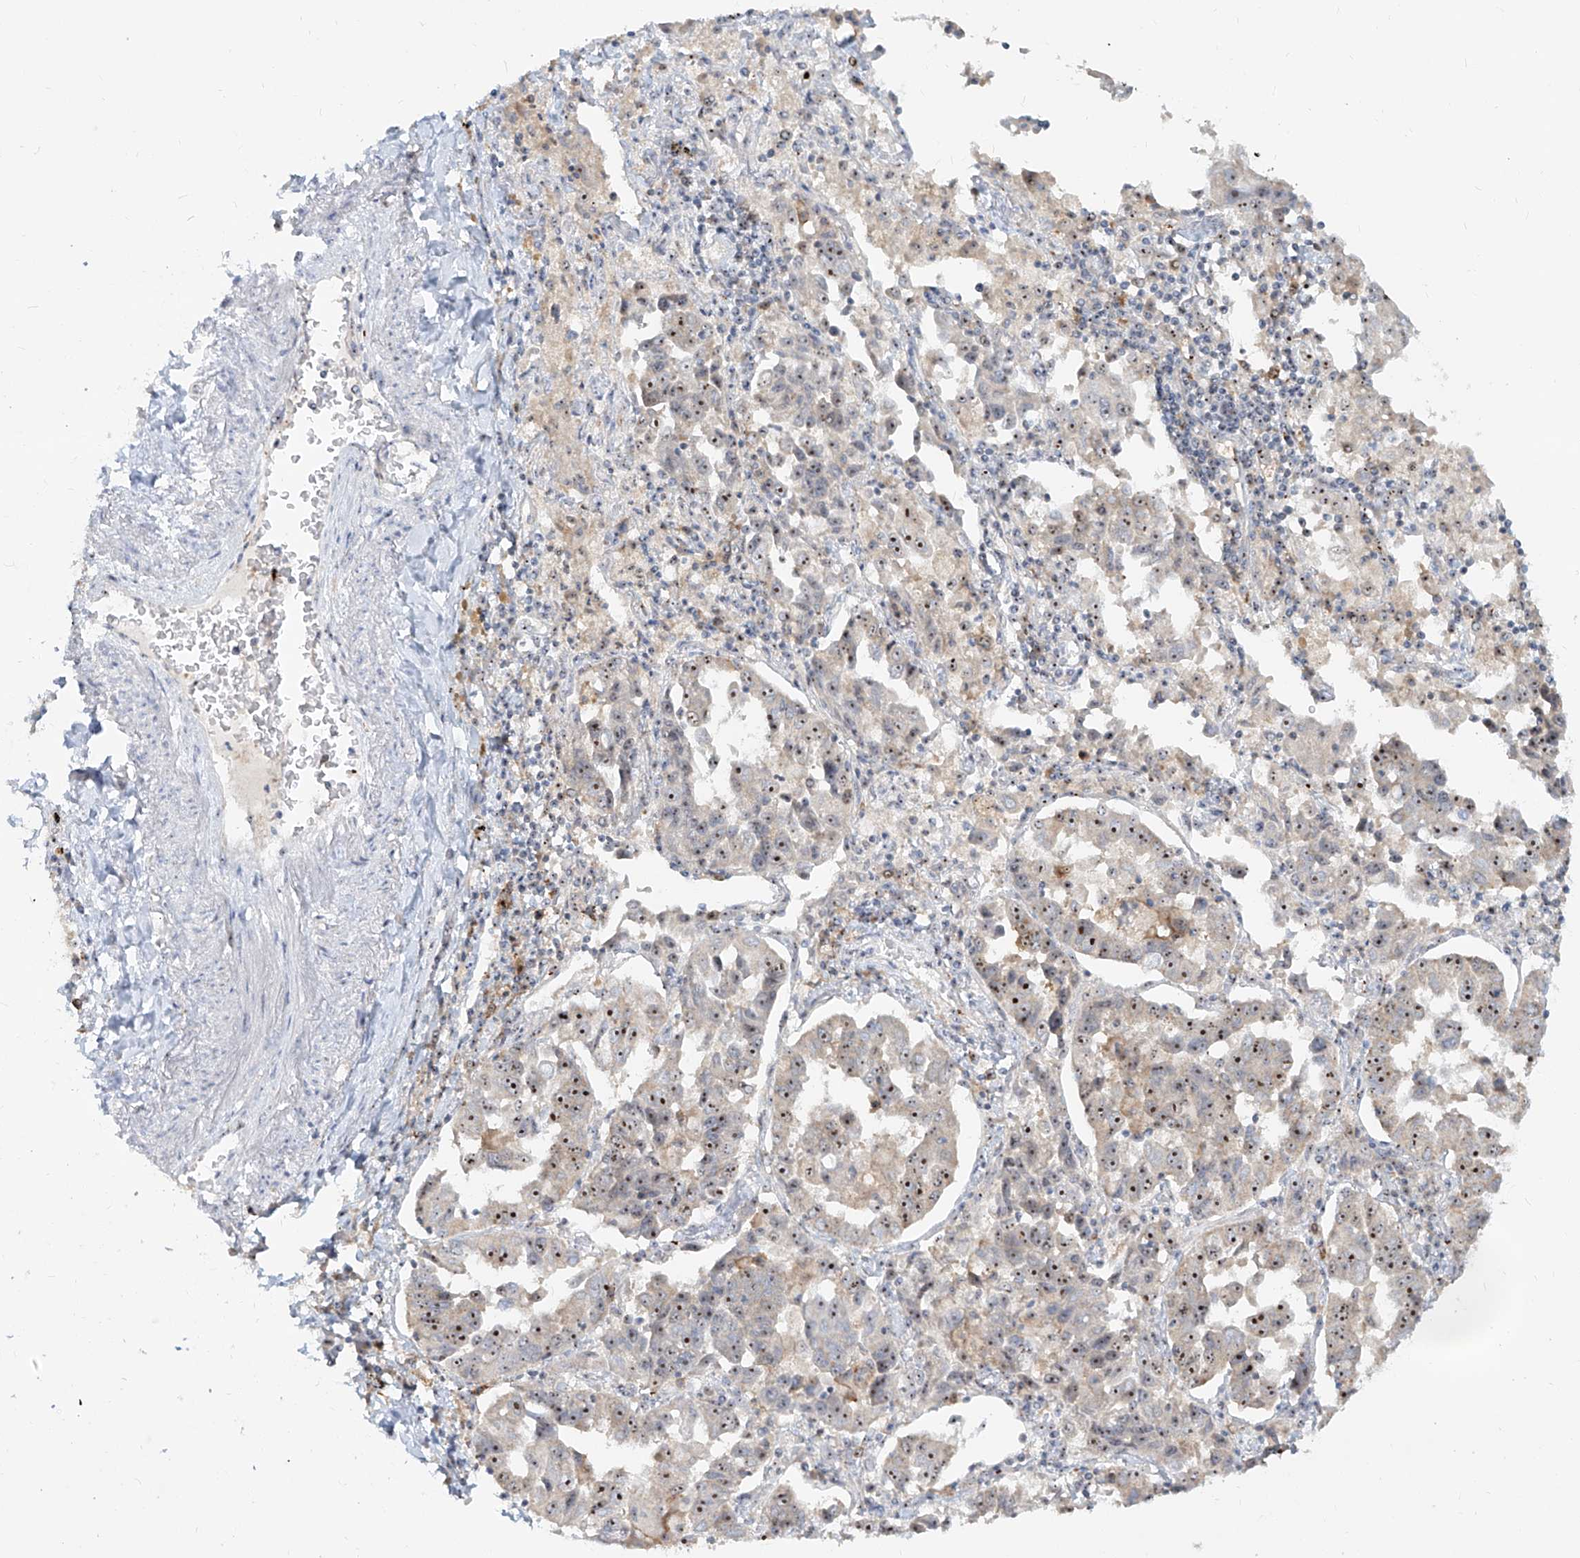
{"staining": {"intensity": "strong", "quantity": ">75%", "location": "nuclear"}, "tissue": "lung cancer", "cell_type": "Tumor cells", "image_type": "cancer", "snomed": [{"axis": "morphology", "description": "Adenocarcinoma, NOS"}, {"axis": "topography", "description": "Lung"}], "caption": "The immunohistochemical stain labels strong nuclear staining in tumor cells of lung adenocarcinoma tissue. (IHC, brightfield microscopy, high magnification).", "gene": "BYSL", "patient": {"sex": "female", "age": 51}}